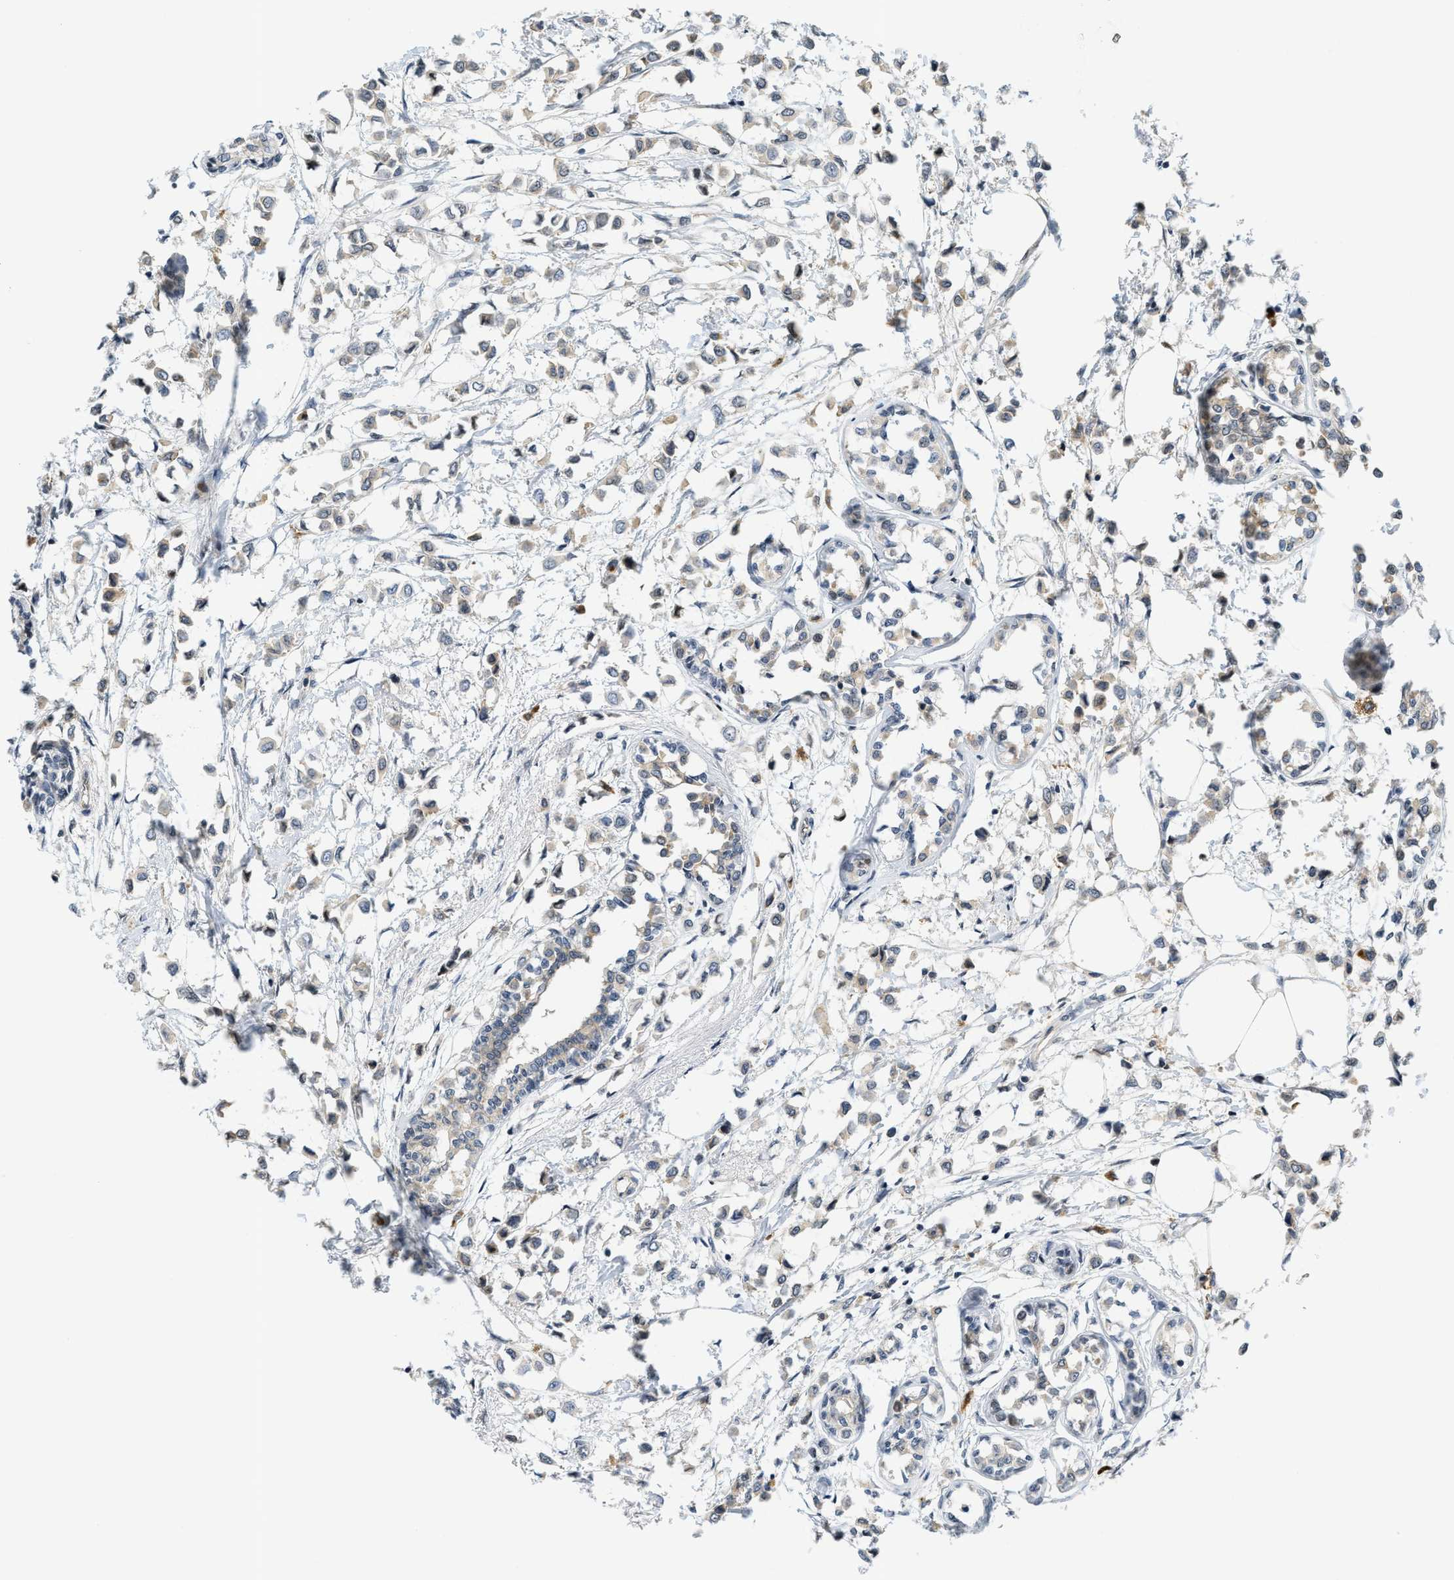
{"staining": {"intensity": "weak", "quantity": "<25%", "location": "cytoplasmic/membranous"}, "tissue": "breast cancer", "cell_type": "Tumor cells", "image_type": "cancer", "snomed": [{"axis": "morphology", "description": "Lobular carcinoma"}, {"axis": "topography", "description": "Breast"}], "caption": "There is no significant expression in tumor cells of breast lobular carcinoma.", "gene": "KMT2A", "patient": {"sex": "female", "age": 51}}